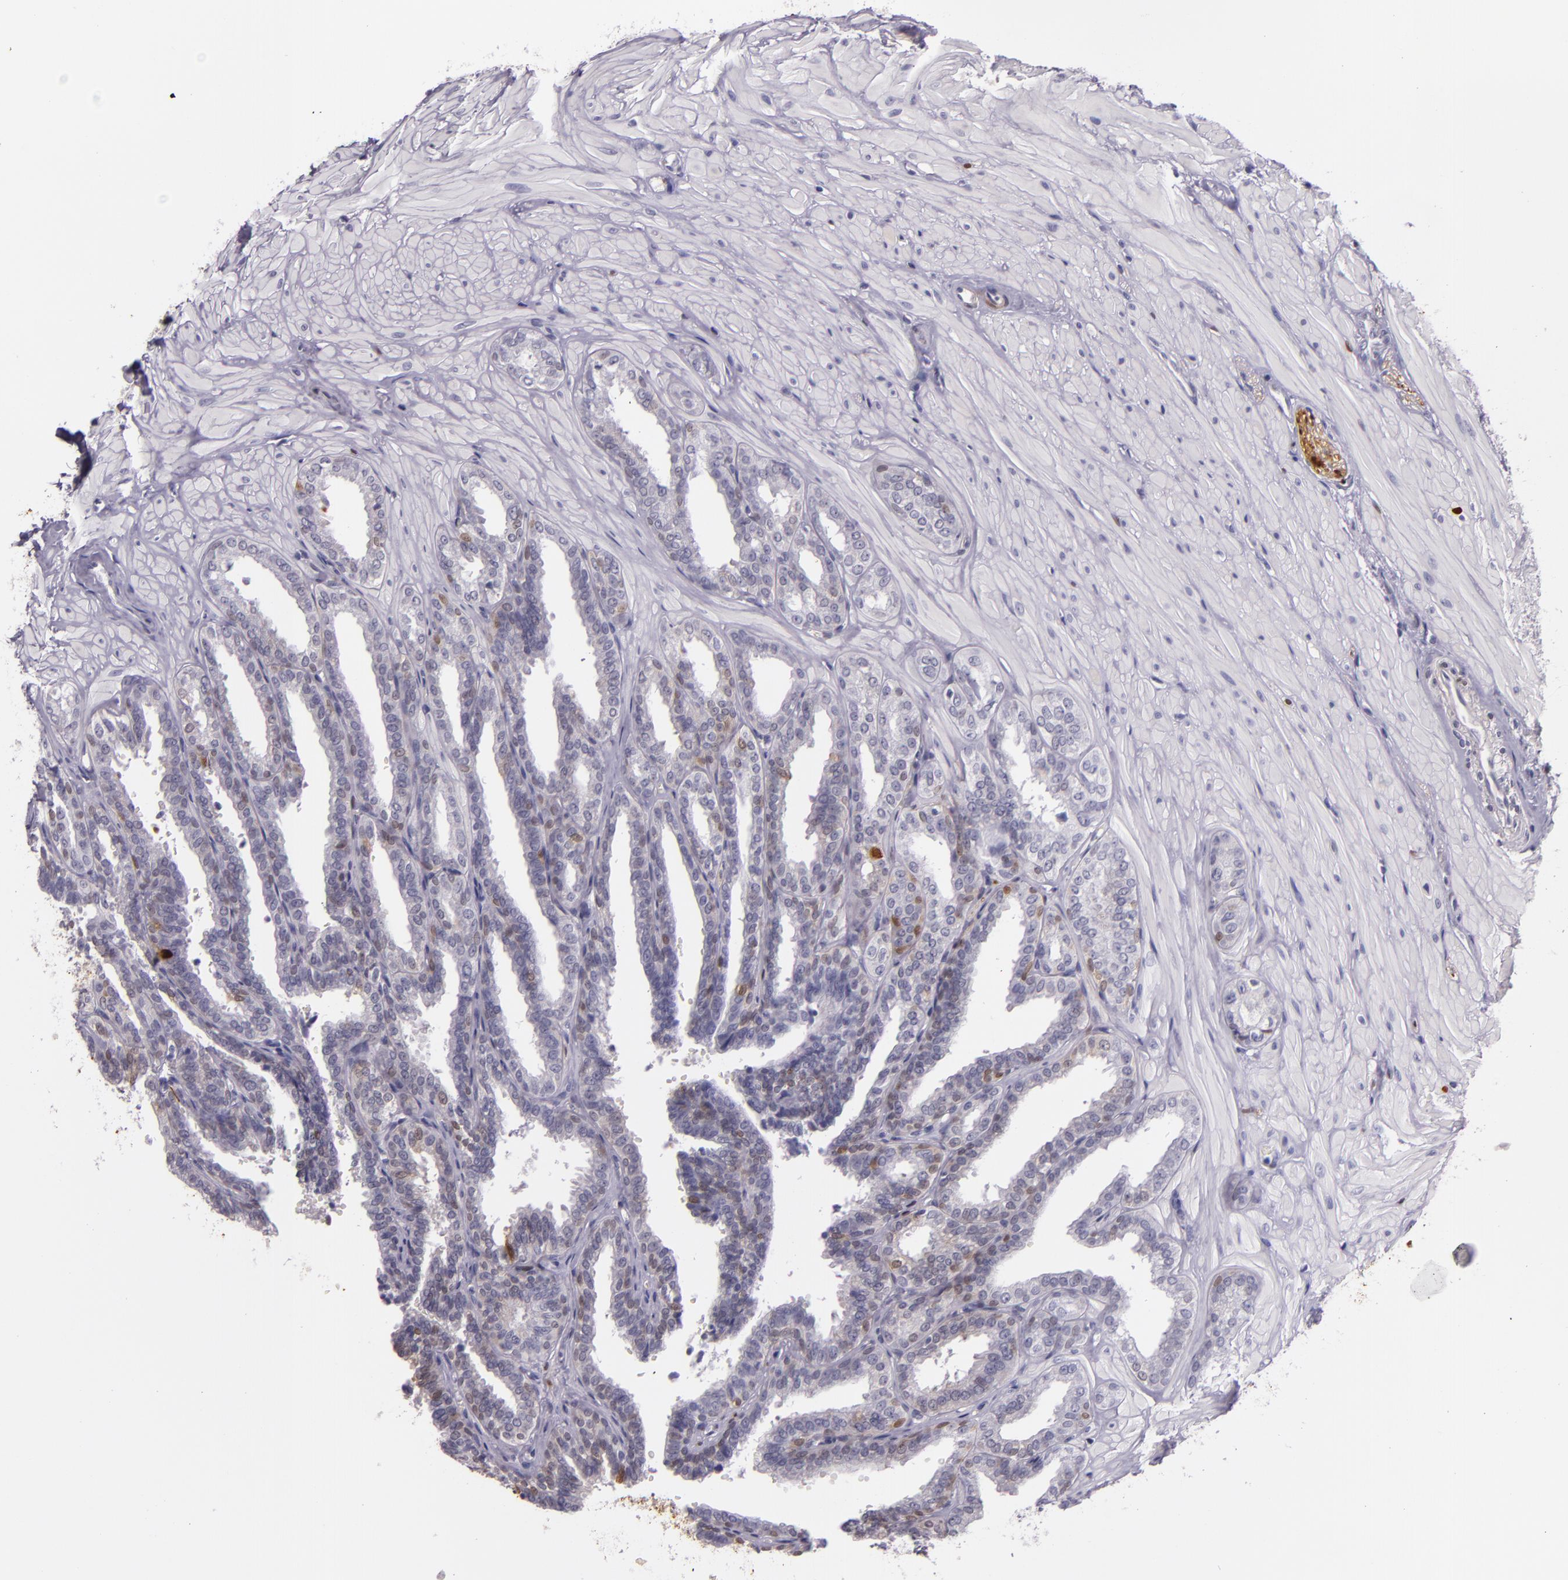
{"staining": {"intensity": "weak", "quantity": "<25%", "location": "nuclear"}, "tissue": "seminal vesicle", "cell_type": "Glandular cells", "image_type": "normal", "snomed": [{"axis": "morphology", "description": "Normal tissue, NOS"}, {"axis": "topography", "description": "Seminal veicle"}], "caption": "High power microscopy micrograph of an immunohistochemistry (IHC) micrograph of benign seminal vesicle, revealing no significant staining in glandular cells. The staining was performed using DAB to visualize the protein expression in brown, while the nuclei were stained in blue with hematoxylin (Magnification: 20x).", "gene": "MT1A", "patient": {"sex": "male", "age": 26}}